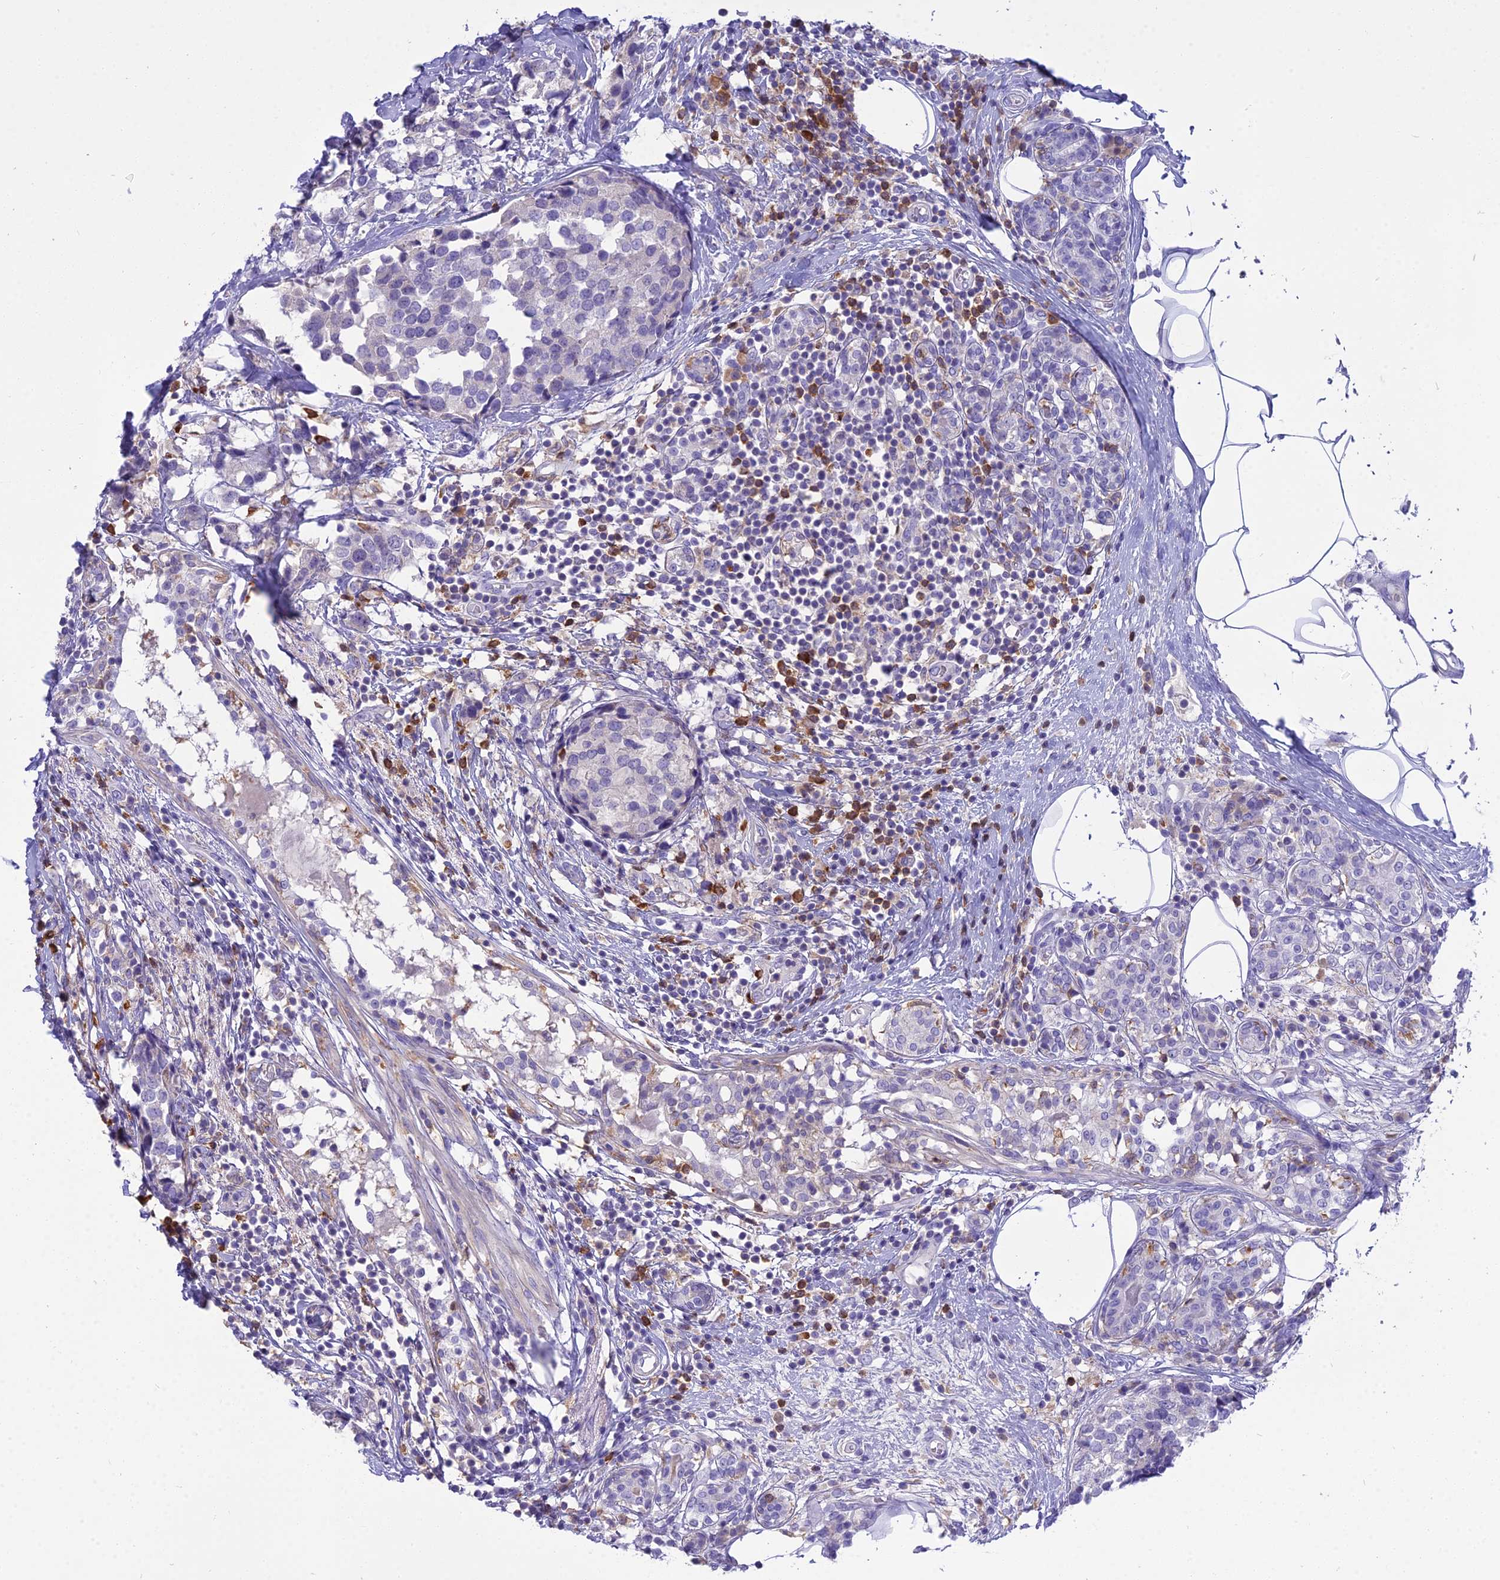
{"staining": {"intensity": "negative", "quantity": "none", "location": "none"}, "tissue": "breast cancer", "cell_type": "Tumor cells", "image_type": "cancer", "snomed": [{"axis": "morphology", "description": "Lobular carcinoma"}, {"axis": "topography", "description": "Breast"}], "caption": "Breast cancer (lobular carcinoma) stained for a protein using immunohistochemistry shows no expression tumor cells.", "gene": "BLNK", "patient": {"sex": "female", "age": 59}}